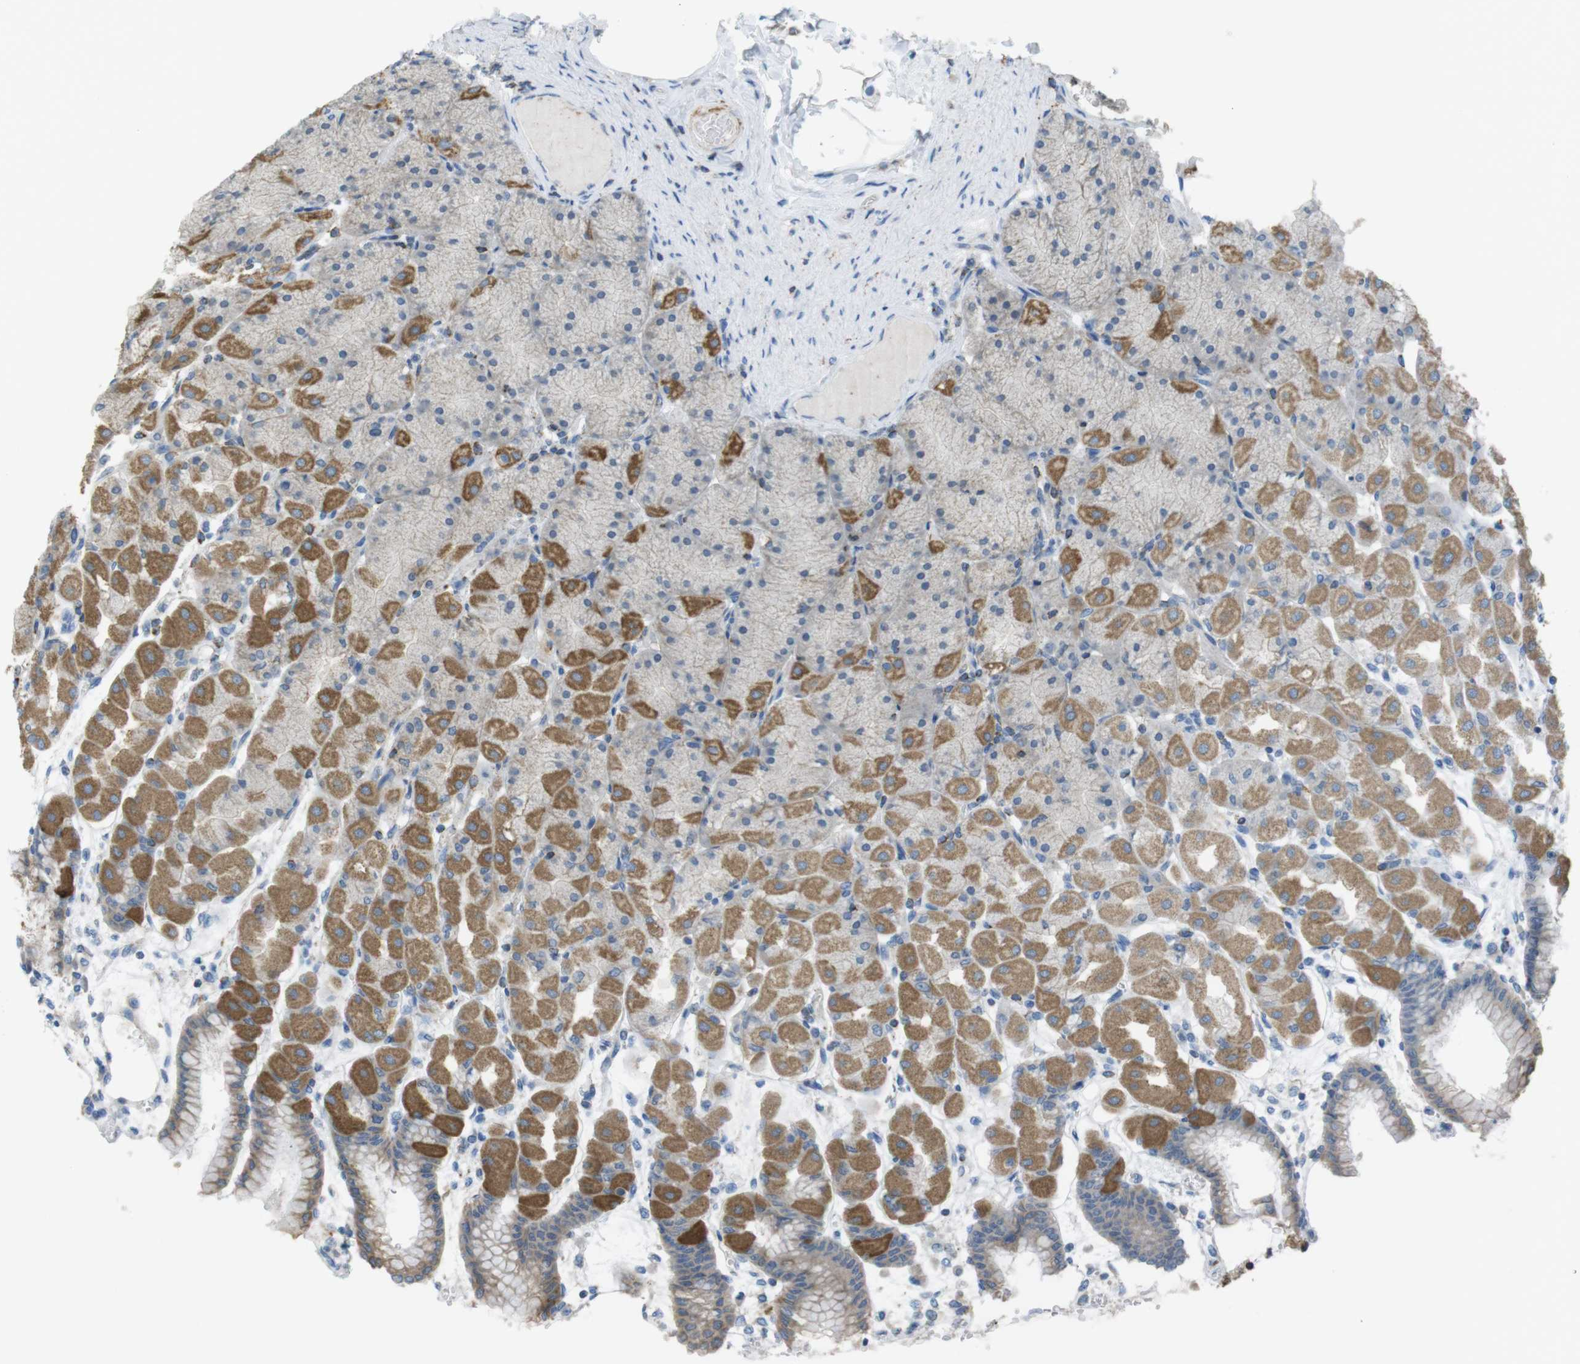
{"staining": {"intensity": "strong", "quantity": "25%-75%", "location": "cytoplasmic/membranous"}, "tissue": "stomach", "cell_type": "Glandular cells", "image_type": "normal", "snomed": [{"axis": "morphology", "description": "Normal tissue, NOS"}, {"axis": "topography", "description": "Stomach, upper"}], "caption": "Immunohistochemistry micrograph of benign stomach: stomach stained using immunohistochemistry (IHC) demonstrates high levels of strong protein expression localized specifically in the cytoplasmic/membranous of glandular cells, appearing as a cytoplasmic/membranous brown color.", "gene": "GRIK1", "patient": {"sex": "female", "age": 56}}